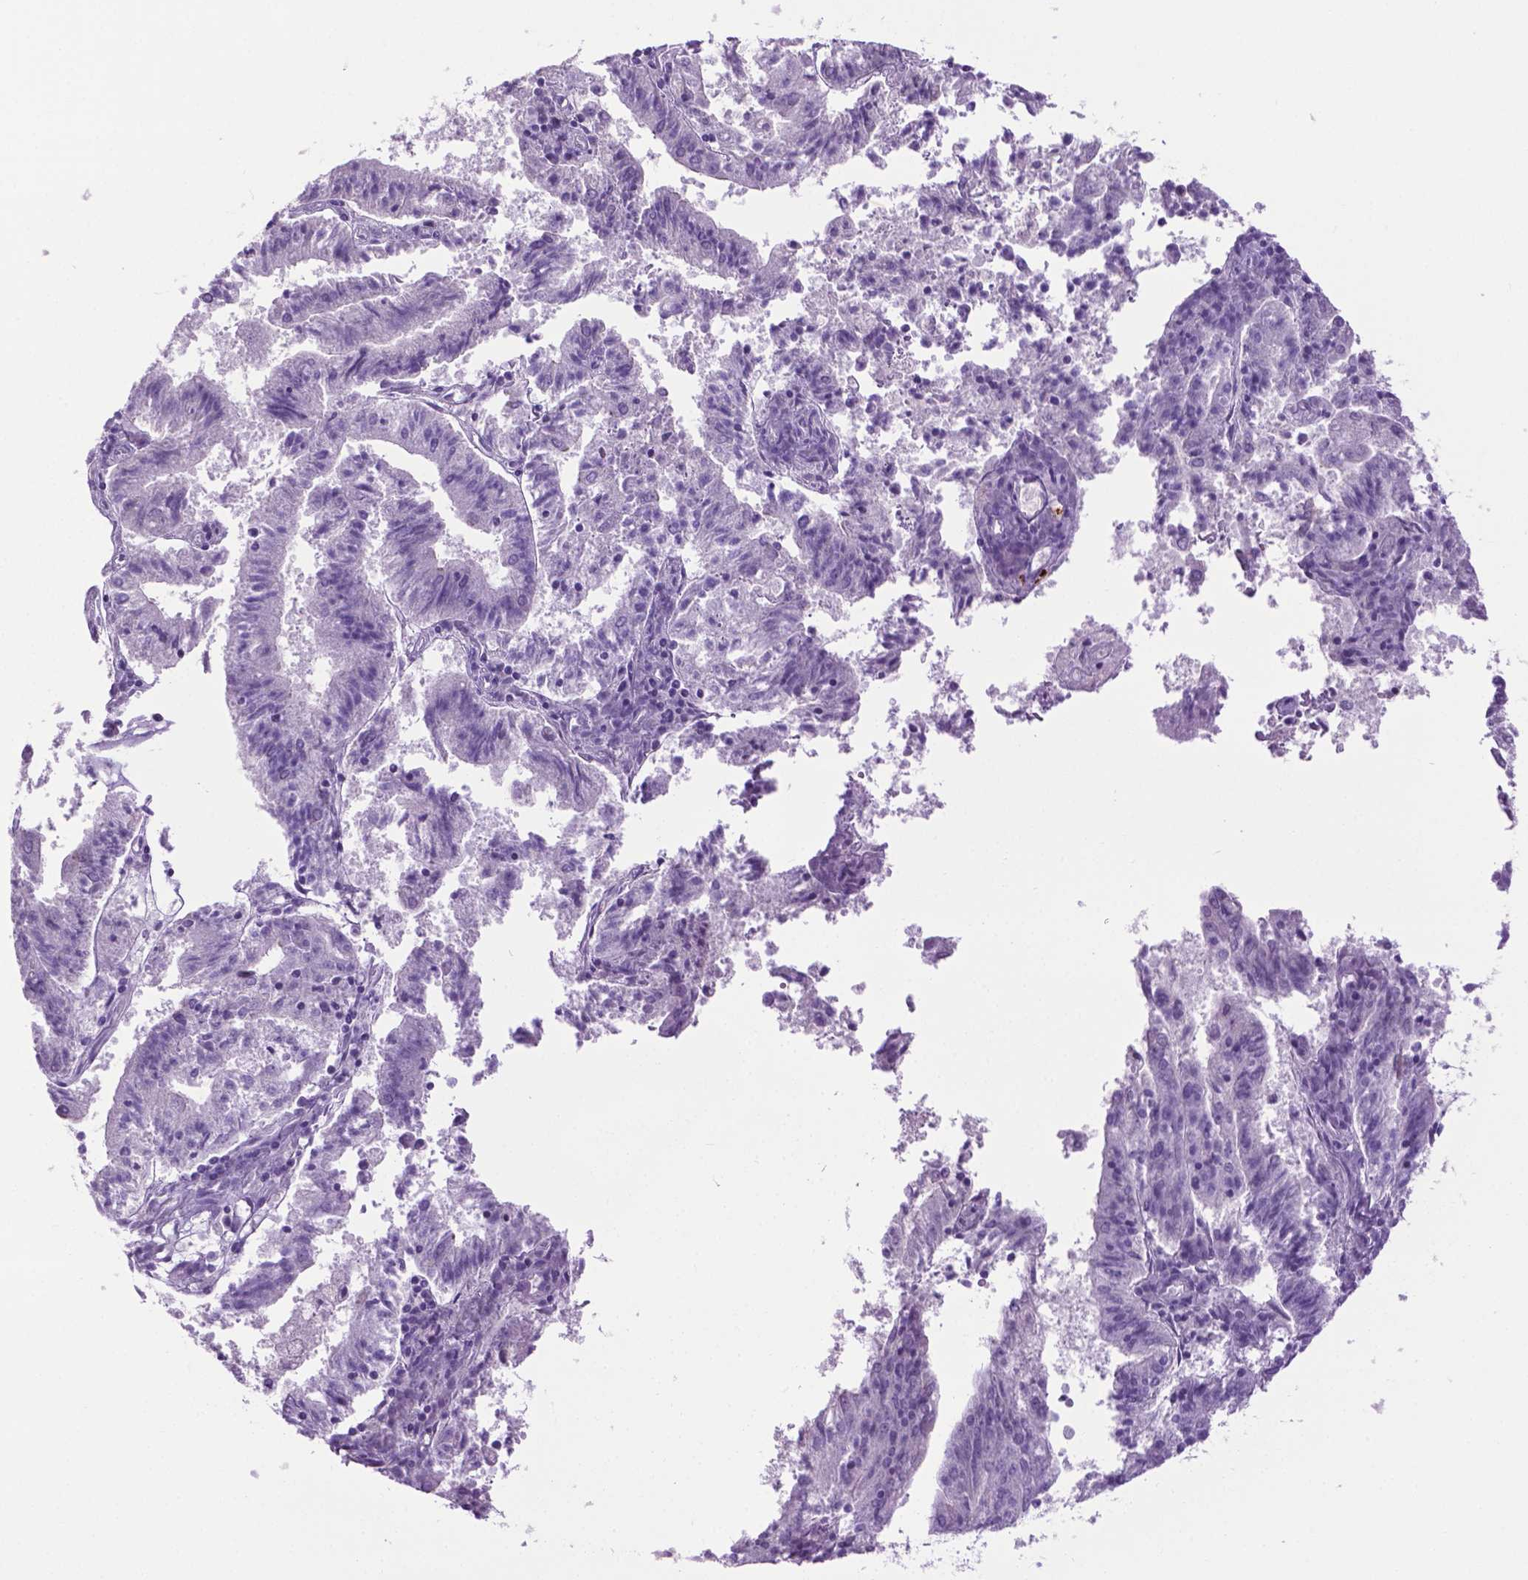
{"staining": {"intensity": "negative", "quantity": "none", "location": "none"}, "tissue": "endometrial cancer", "cell_type": "Tumor cells", "image_type": "cancer", "snomed": [{"axis": "morphology", "description": "Adenocarcinoma, NOS"}, {"axis": "topography", "description": "Endometrium"}], "caption": "This is an immunohistochemistry (IHC) histopathology image of human adenocarcinoma (endometrial). There is no expression in tumor cells.", "gene": "SPECC1L", "patient": {"sex": "female", "age": 82}}